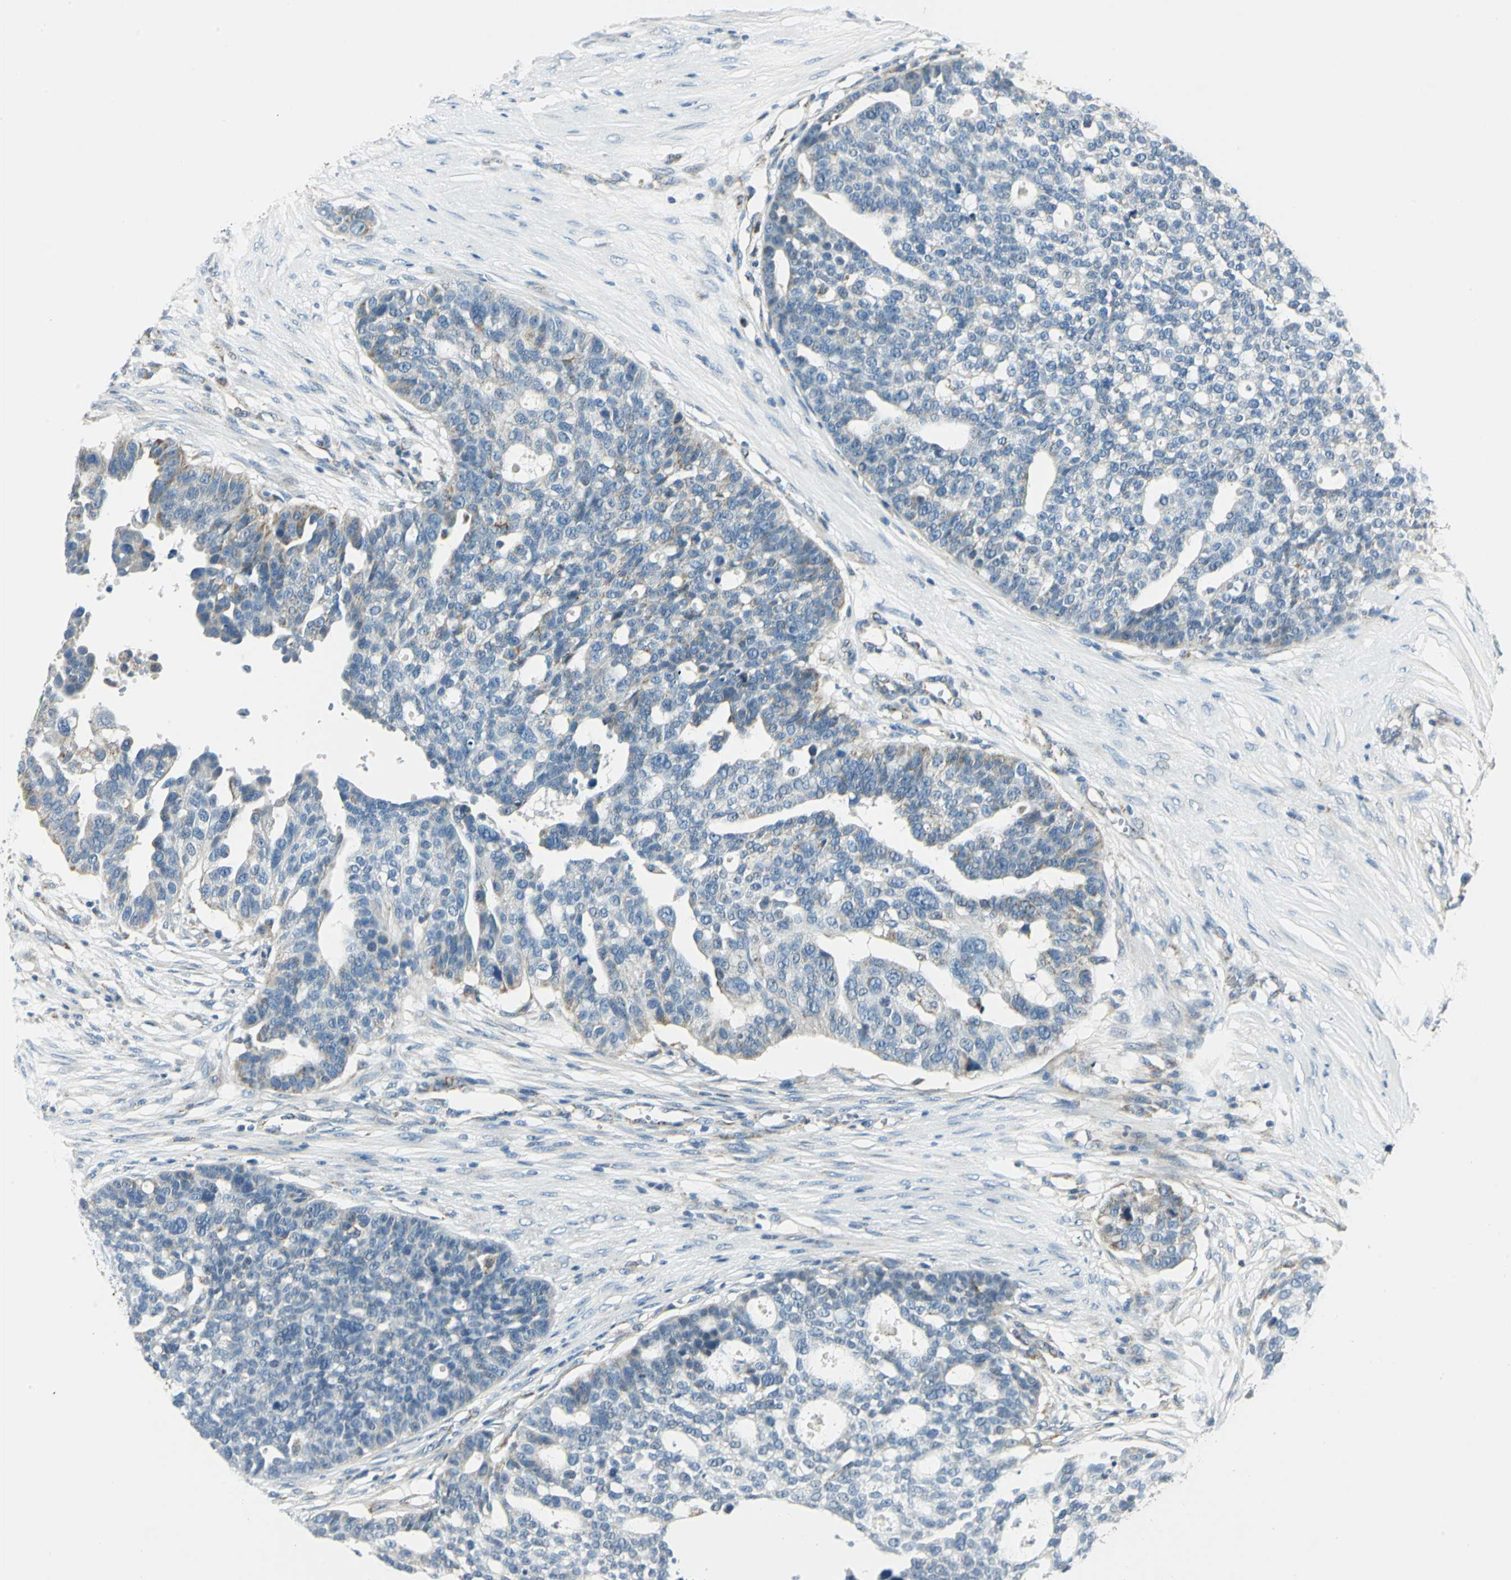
{"staining": {"intensity": "weak", "quantity": "<25%", "location": "cytoplasmic/membranous"}, "tissue": "ovarian cancer", "cell_type": "Tumor cells", "image_type": "cancer", "snomed": [{"axis": "morphology", "description": "Cystadenocarcinoma, serous, NOS"}, {"axis": "topography", "description": "Ovary"}], "caption": "Ovarian cancer was stained to show a protein in brown. There is no significant positivity in tumor cells. (DAB (3,3'-diaminobenzidine) immunohistochemistry, high magnification).", "gene": "ACADM", "patient": {"sex": "female", "age": 59}}